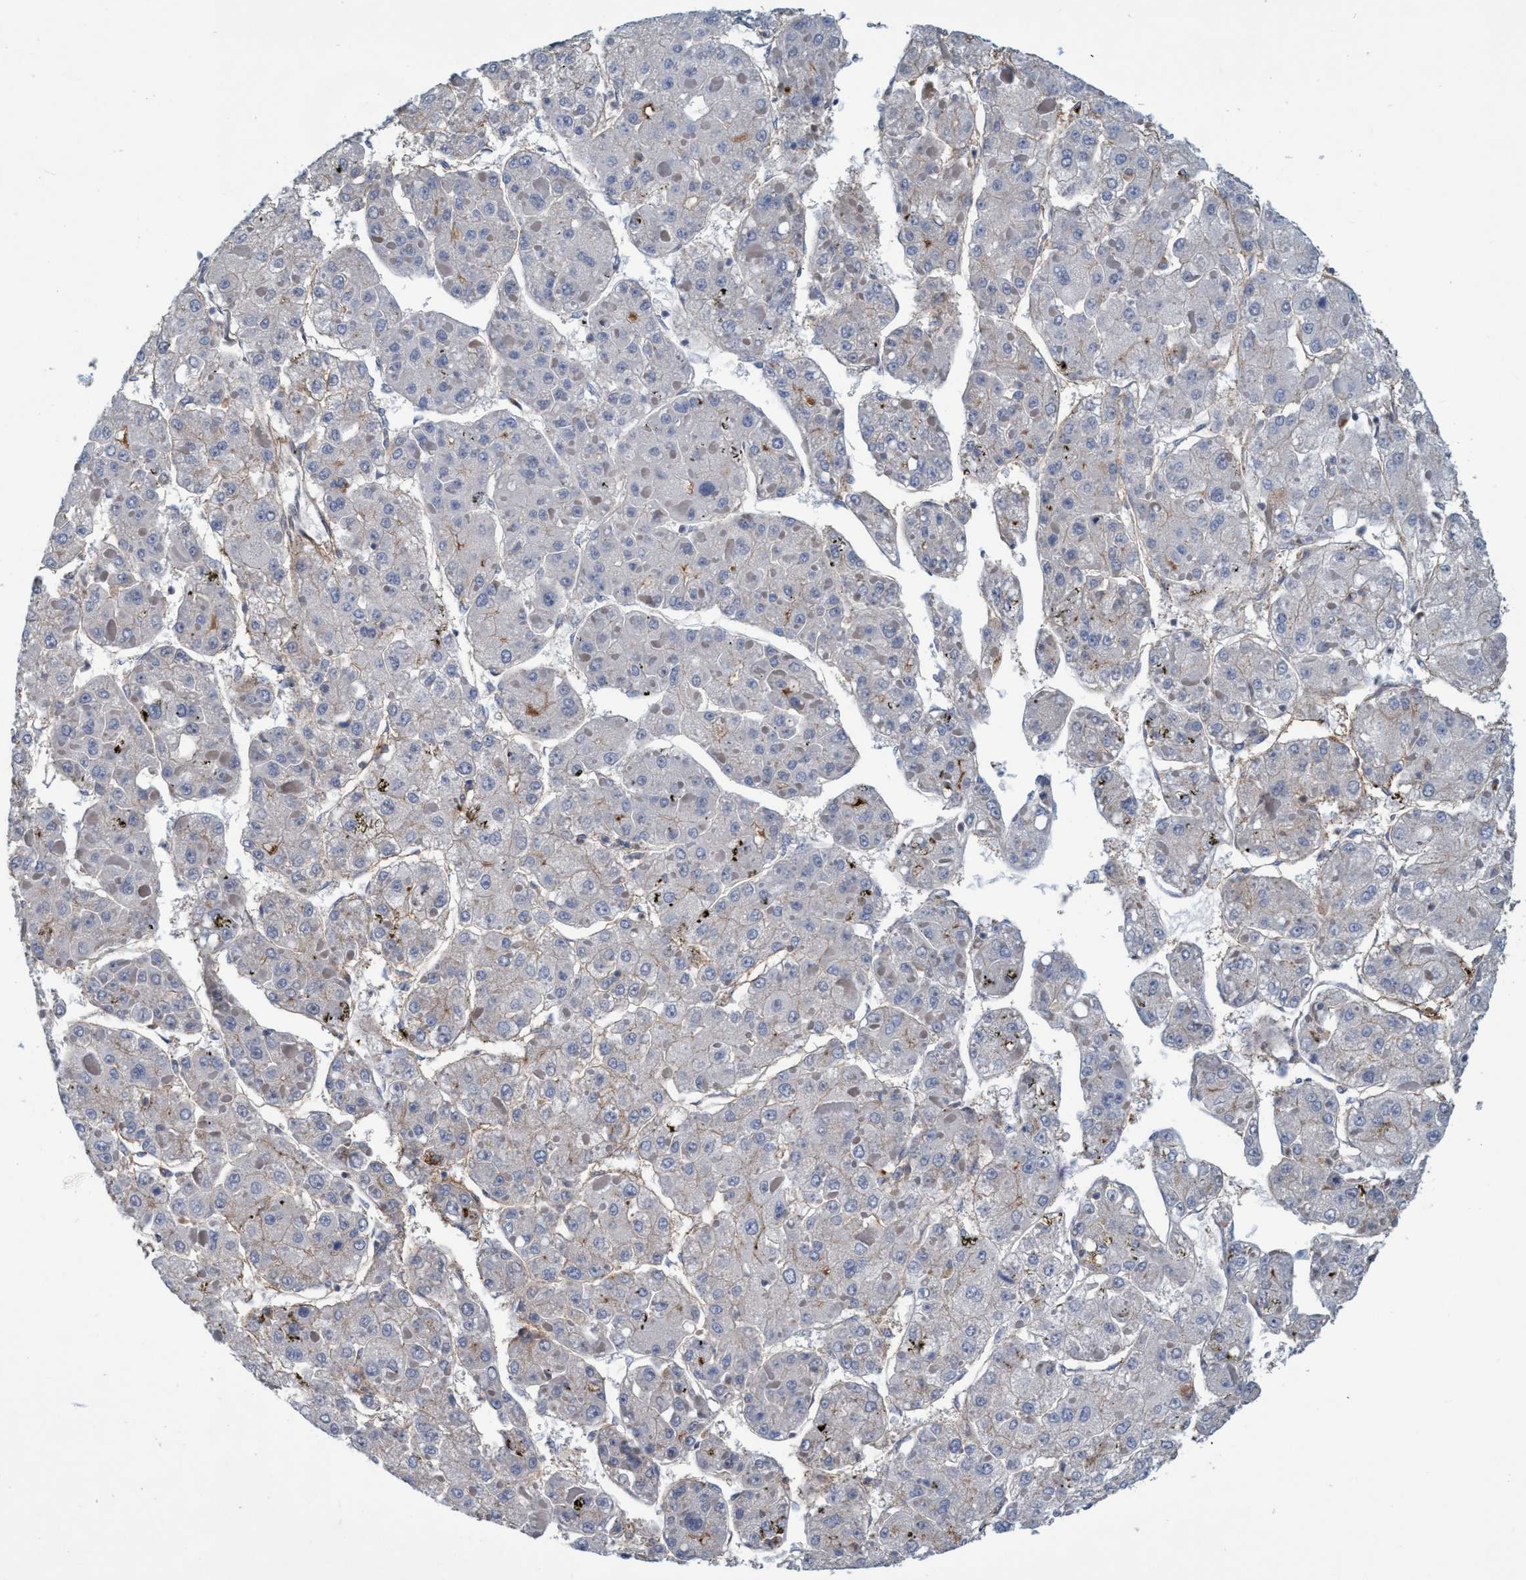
{"staining": {"intensity": "negative", "quantity": "none", "location": "none"}, "tissue": "liver cancer", "cell_type": "Tumor cells", "image_type": "cancer", "snomed": [{"axis": "morphology", "description": "Carcinoma, Hepatocellular, NOS"}, {"axis": "topography", "description": "Liver"}], "caption": "Tumor cells are negative for brown protein staining in liver hepatocellular carcinoma.", "gene": "TRIM65", "patient": {"sex": "female", "age": 73}}